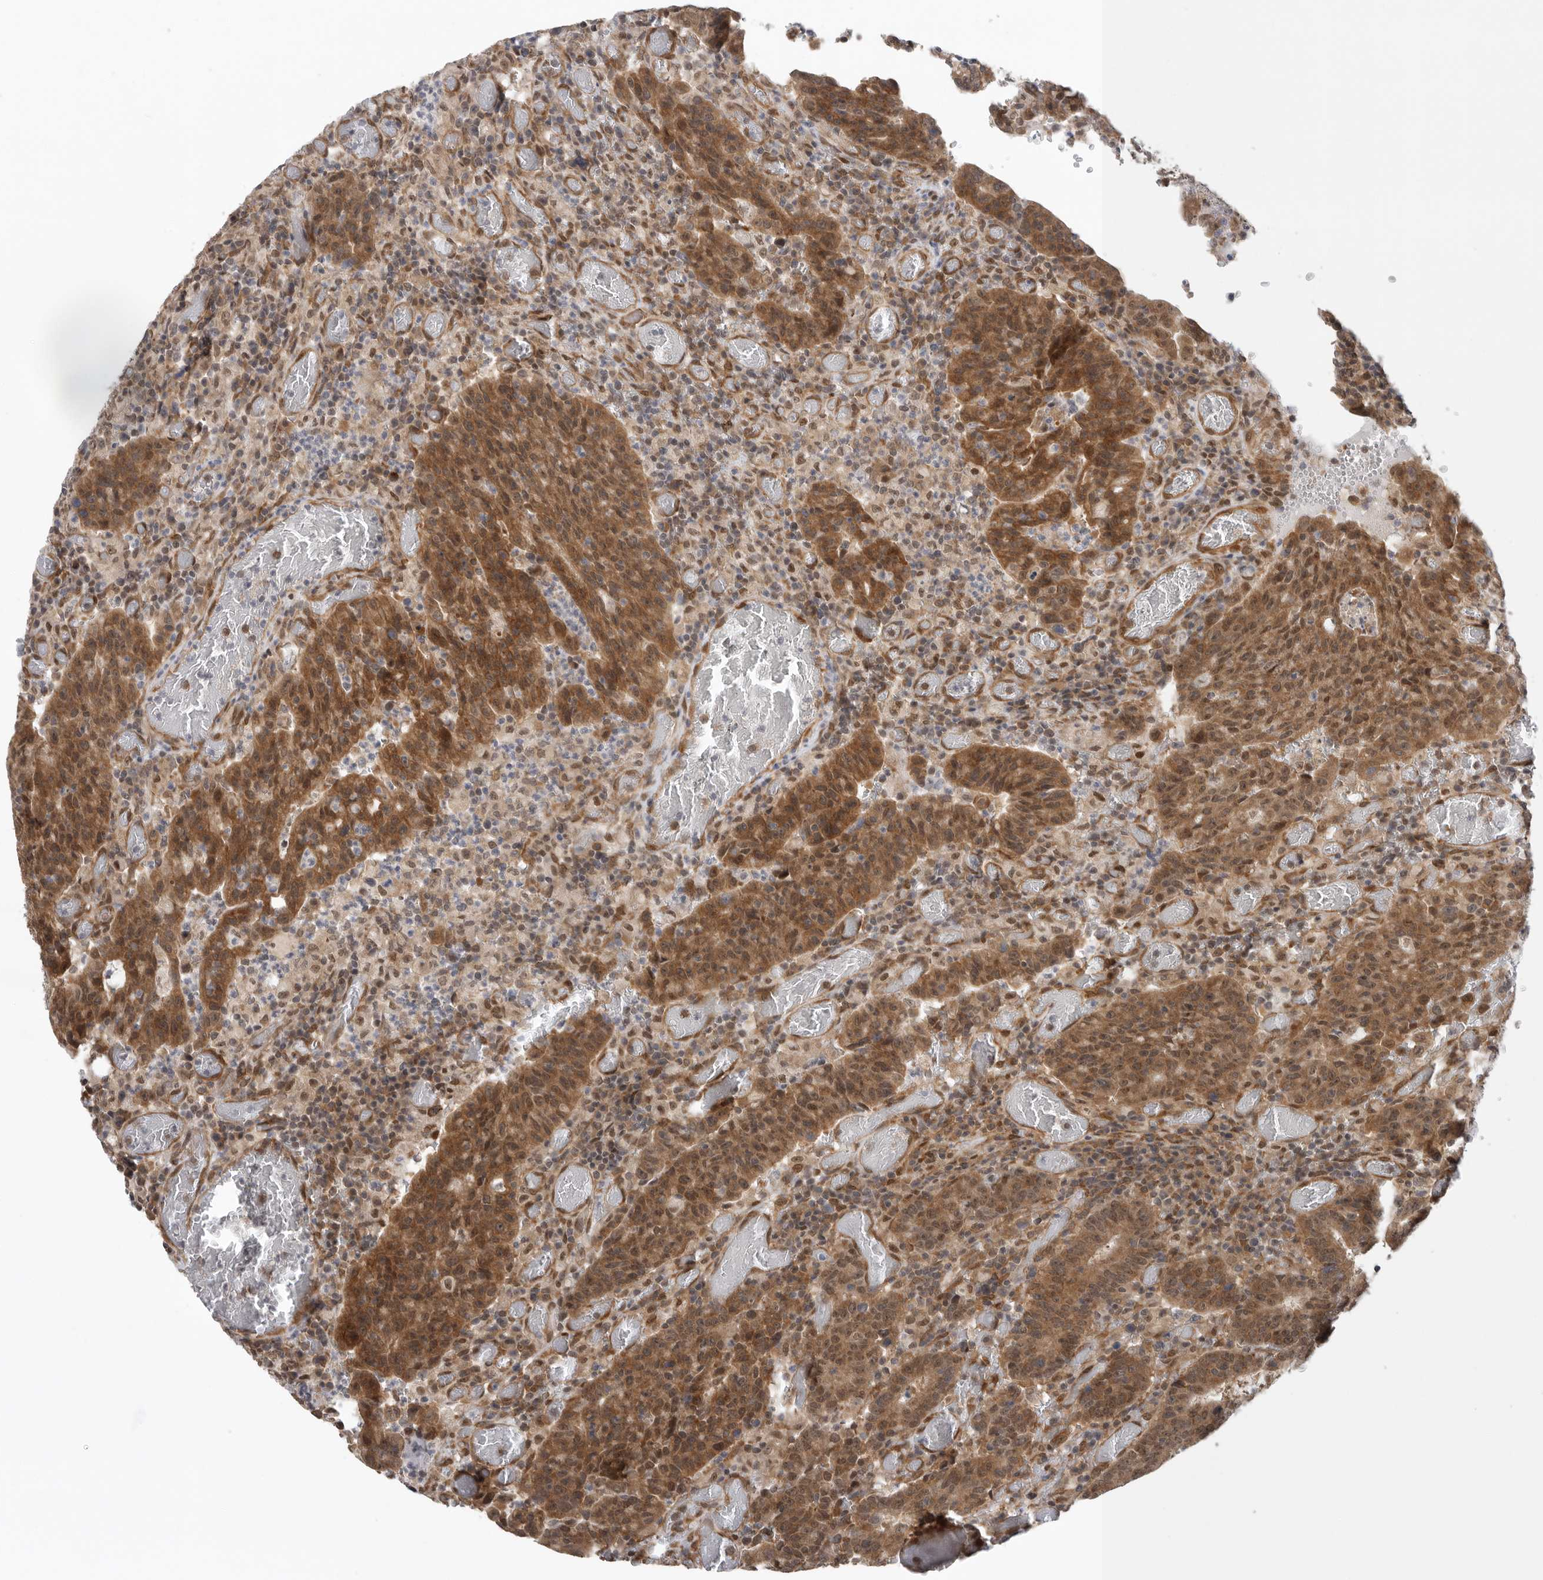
{"staining": {"intensity": "moderate", "quantity": ">75%", "location": "cytoplasmic/membranous,nuclear"}, "tissue": "colorectal cancer", "cell_type": "Tumor cells", "image_type": "cancer", "snomed": [{"axis": "morphology", "description": "Adenocarcinoma, NOS"}, {"axis": "topography", "description": "Colon"}], "caption": "Approximately >75% of tumor cells in human colorectal cancer show moderate cytoplasmic/membranous and nuclear protein staining as visualized by brown immunohistochemical staining.", "gene": "VPS50", "patient": {"sex": "female", "age": 75}}